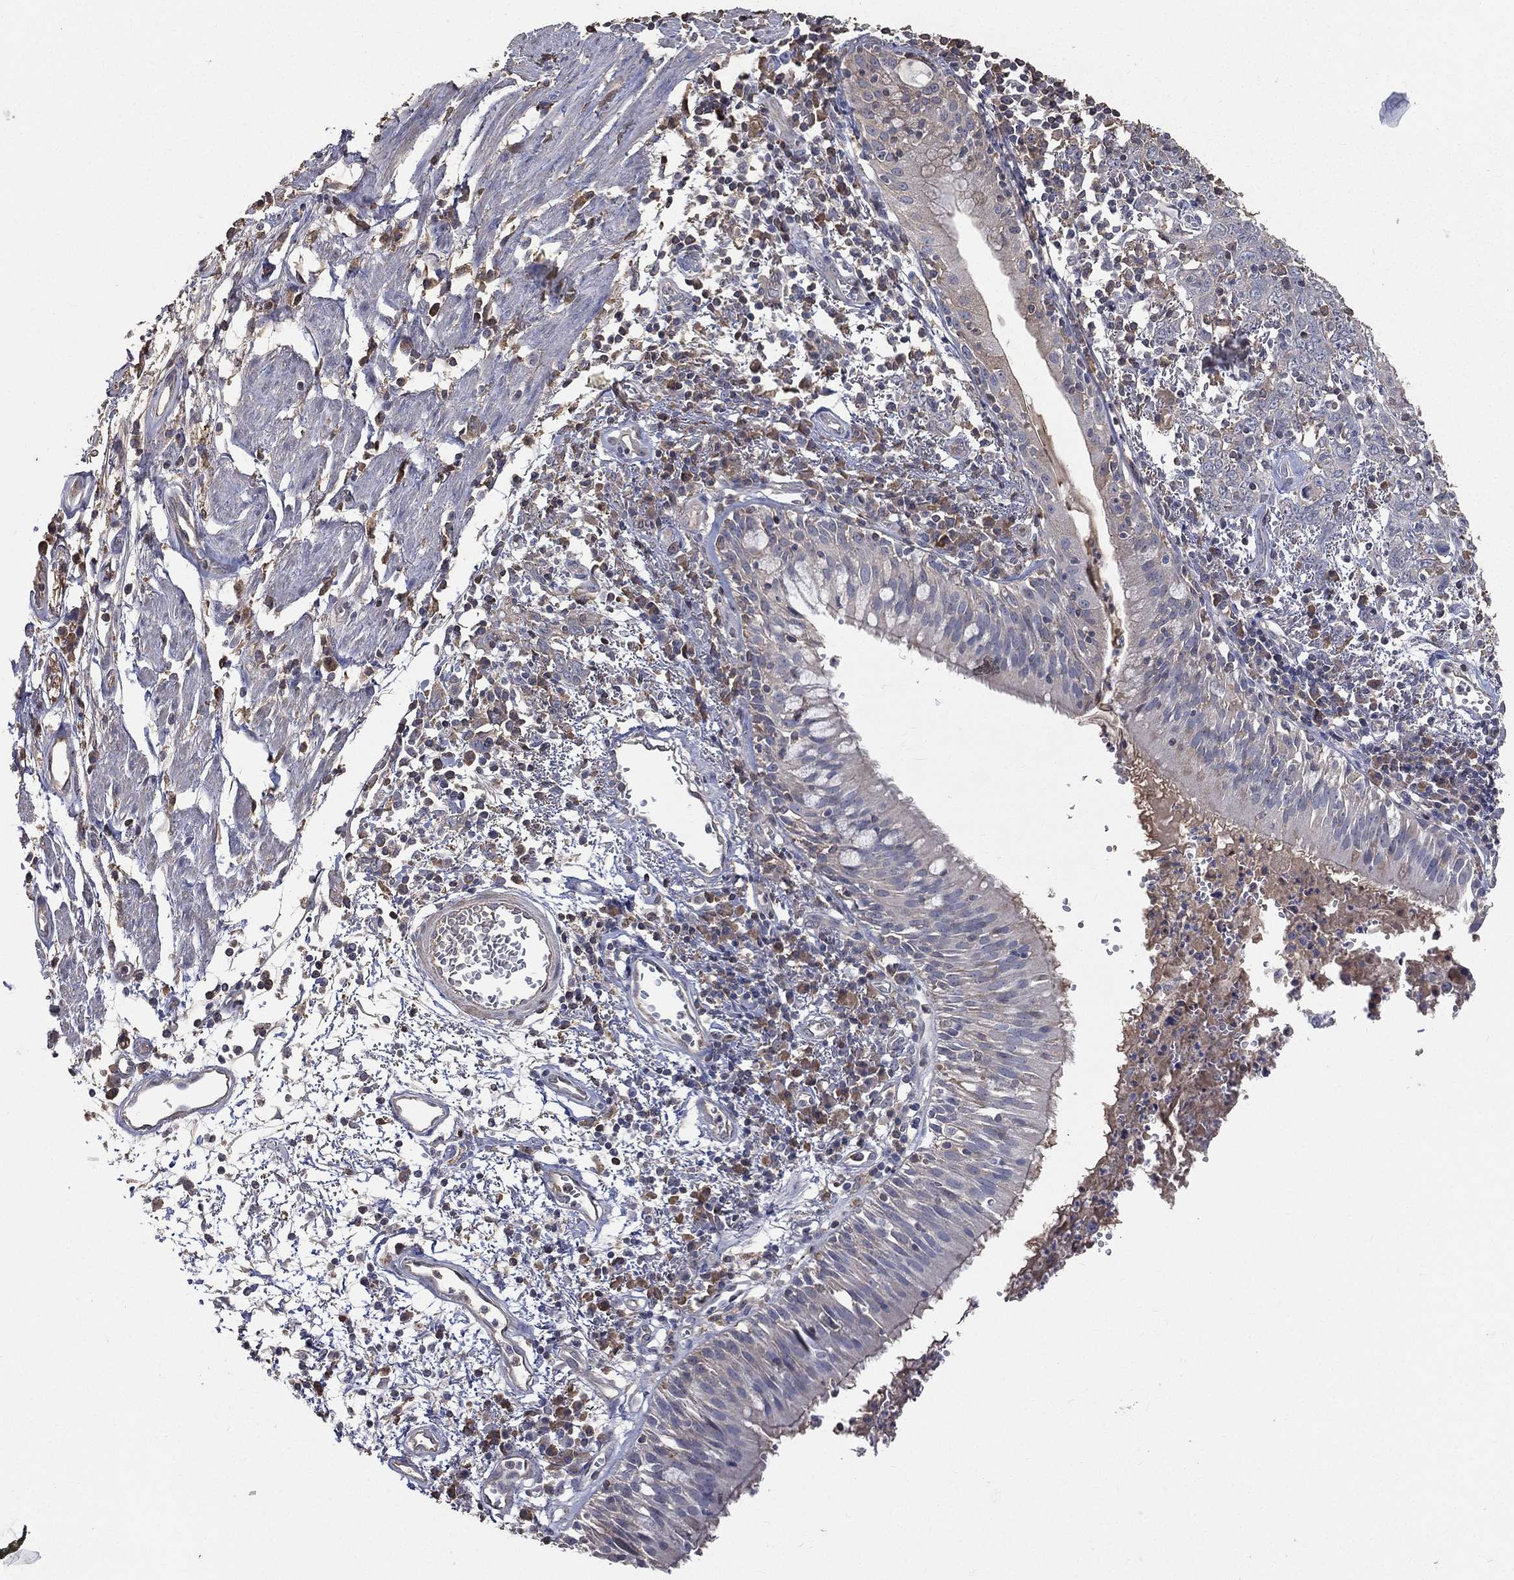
{"staining": {"intensity": "negative", "quantity": "none", "location": "none"}, "tissue": "bronchus", "cell_type": "Respiratory epithelial cells", "image_type": "normal", "snomed": [{"axis": "morphology", "description": "Normal tissue, NOS"}, {"axis": "morphology", "description": "Squamous cell carcinoma, NOS"}, {"axis": "topography", "description": "Cartilage tissue"}, {"axis": "topography", "description": "Bronchus"}, {"axis": "topography", "description": "Lung"}], "caption": "Immunohistochemical staining of normal human bronchus displays no significant staining in respiratory epithelial cells.", "gene": "SNAP25", "patient": {"sex": "male", "age": 66}}